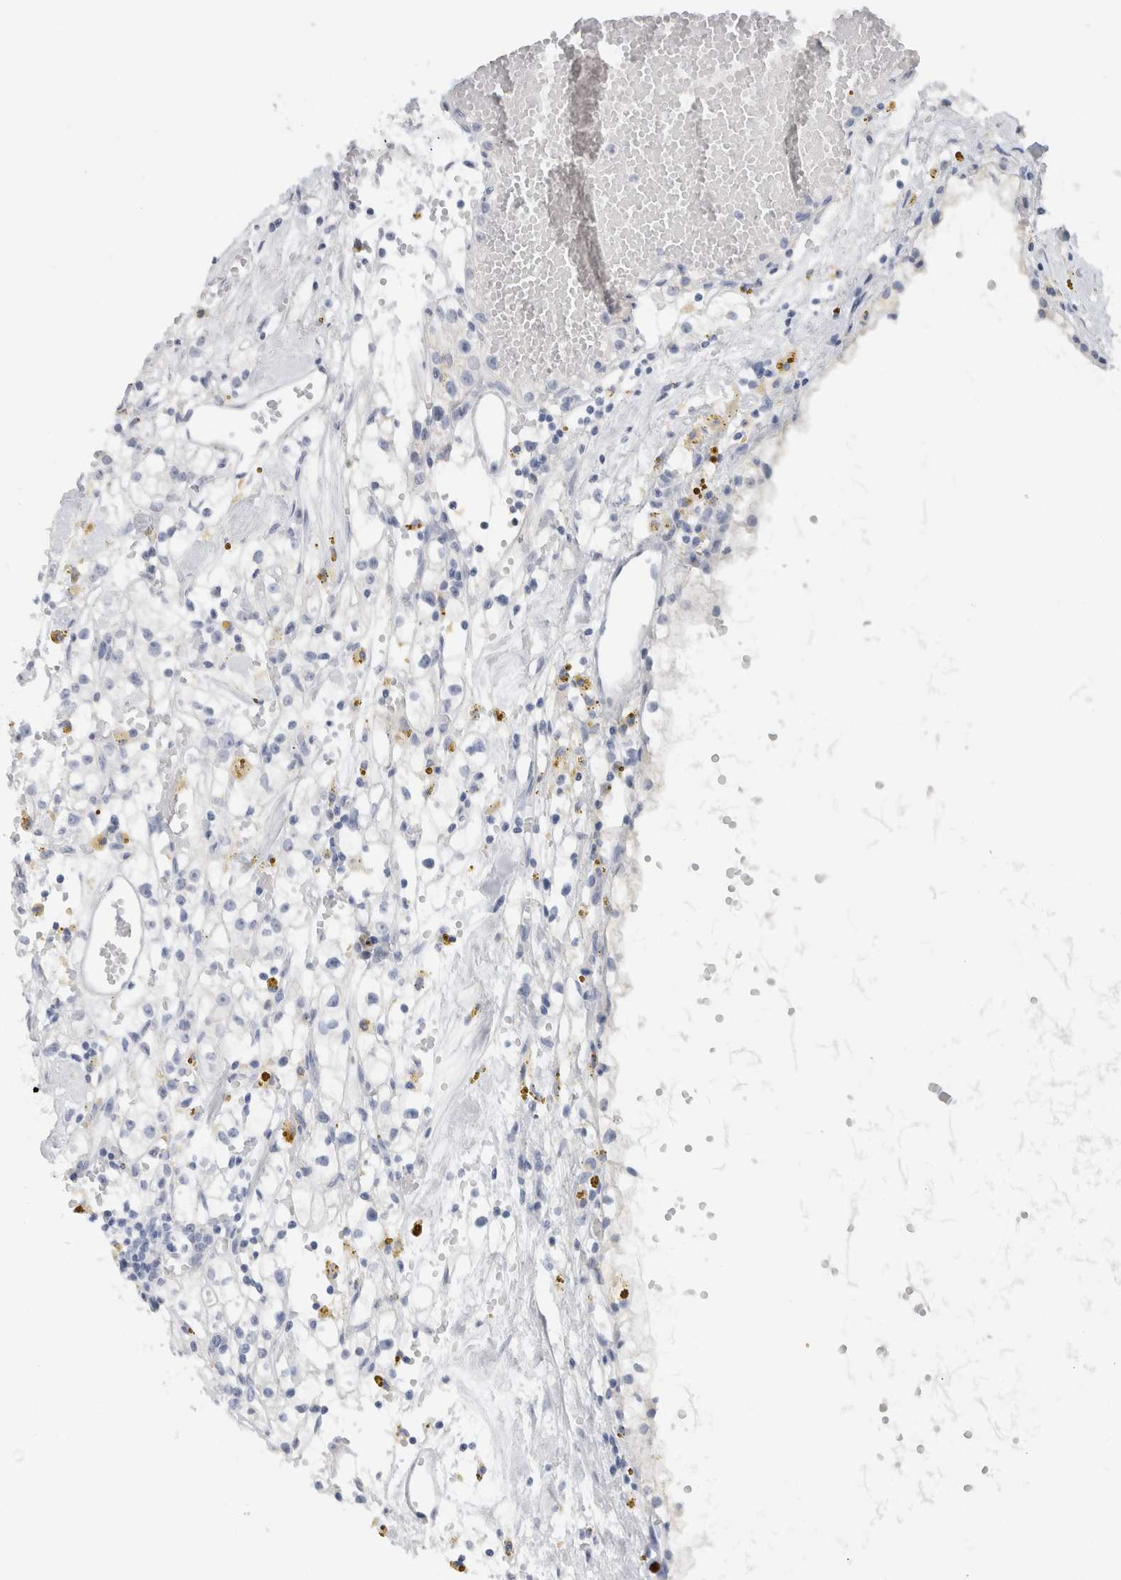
{"staining": {"intensity": "negative", "quantity": "none", "location": "none"}, "tissue": "renal cancer", "cell_type": "Tumor cells", "image_type": "cancer", "snomed": [{"axis": "morphology", "description": "Adenocarcinoma, NOS"}, {"axis": "topography", "description": "Kidney"}], "caption": "This image is of adenocarcinoma (renal) stained with immunohistochemistry (IHC) to label a protein in brown with the nuclei are counter-stained blue. There is no positivity in tumor cells. Nuclei are stained in blue.", "gene": "BCAN", "patient": {"sex": "male", "age": 56}}